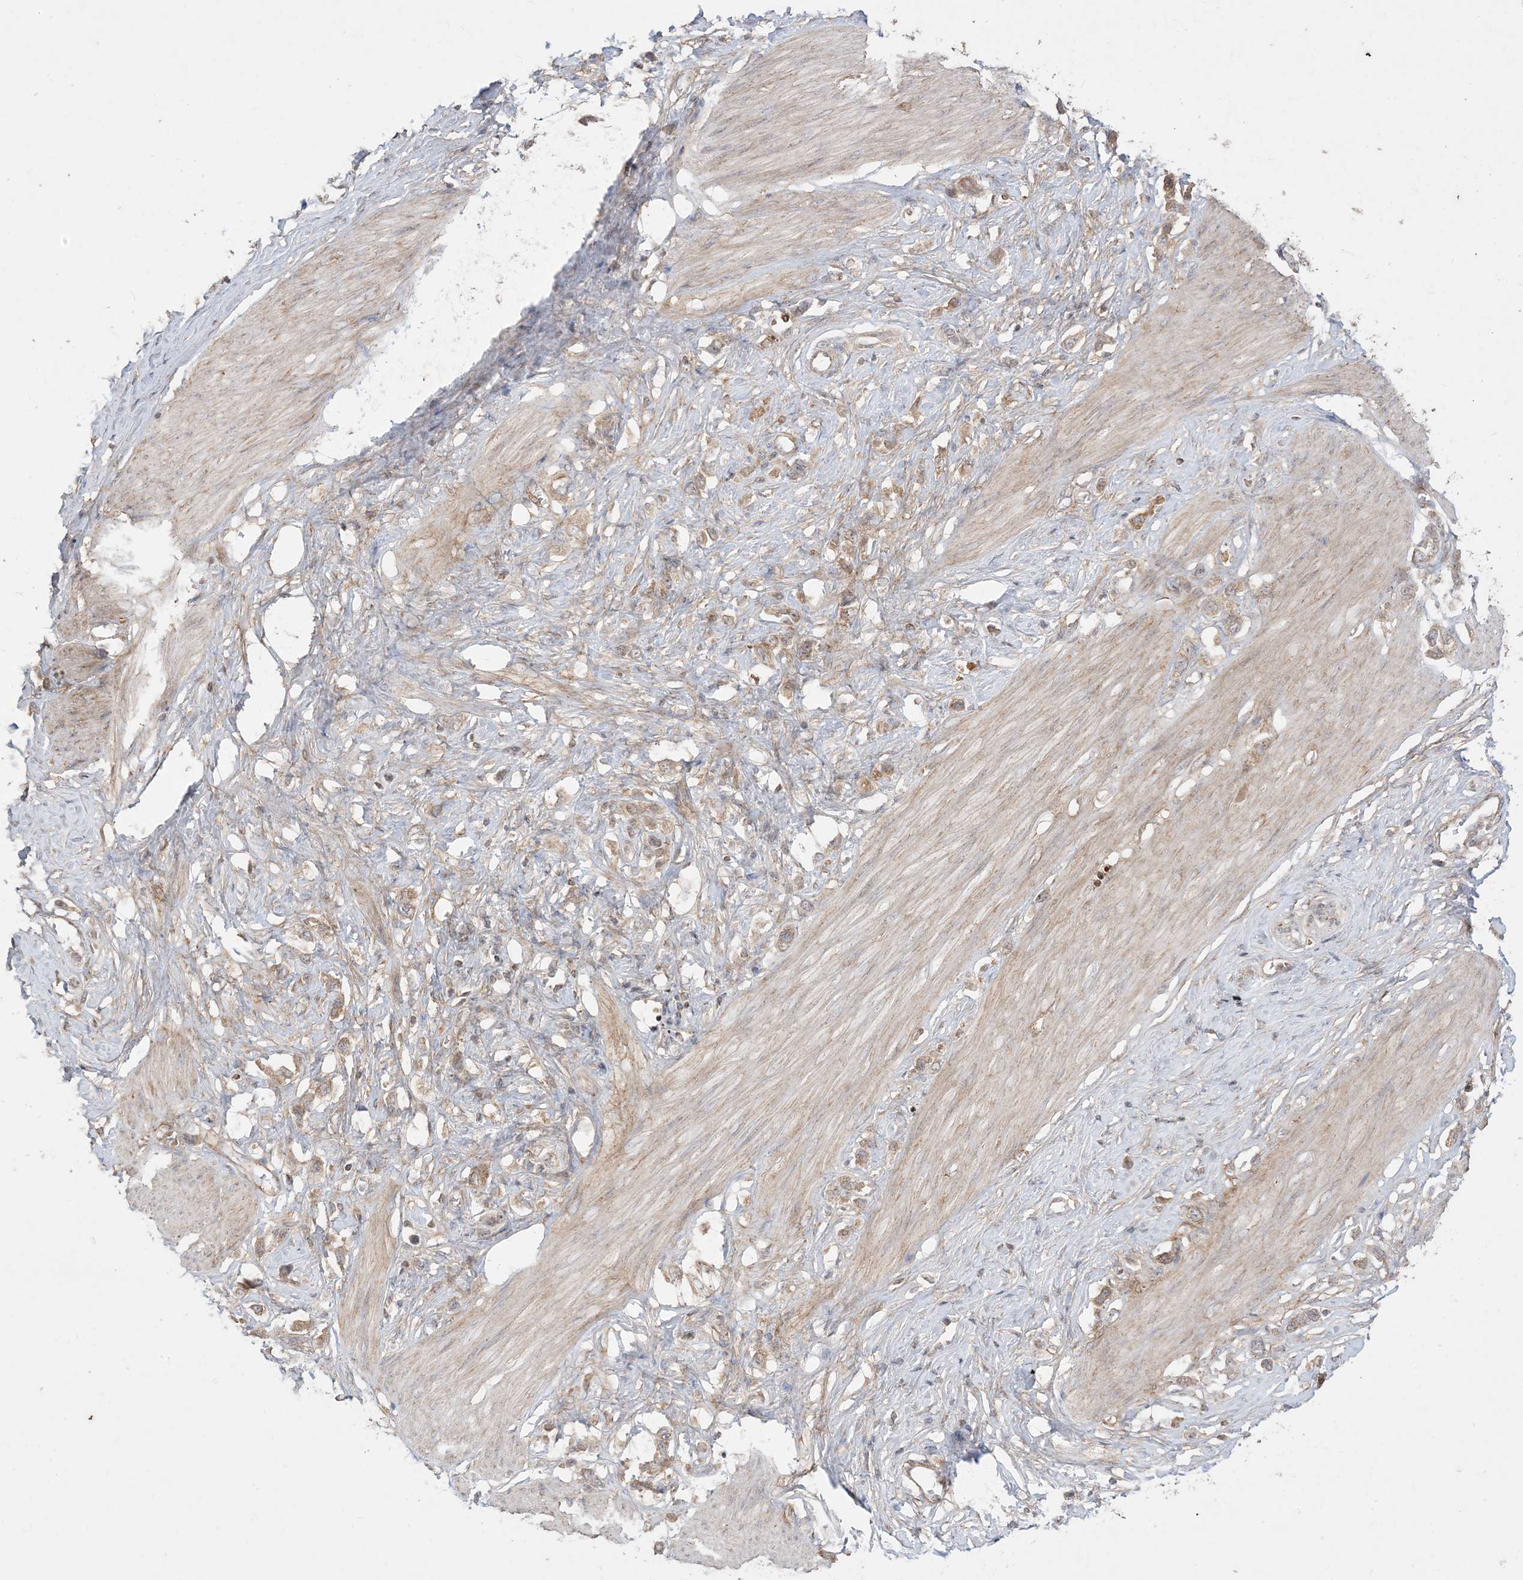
{"staining": {"intensity": "moderate", "quantity": ">75%", "location": "cytoplasmic/membranous"}, "tissue": "stomach cancer", "cell_type": "Tumor cells", "image_type": "cancer", "snomed": [{"axis": "morphology", "description": "Adenocarcinoma, NOS"}, {"axis": "topography", "description": "Stomach"}], "caption": "Human stomach adenocarcinoma stained with a brown dye reveals moderate cytoplasmic/membranous positive expression in about >75% of tumor cells.", "gene": "SIRT3", "patient": {"sex": "female", "age": 65}}